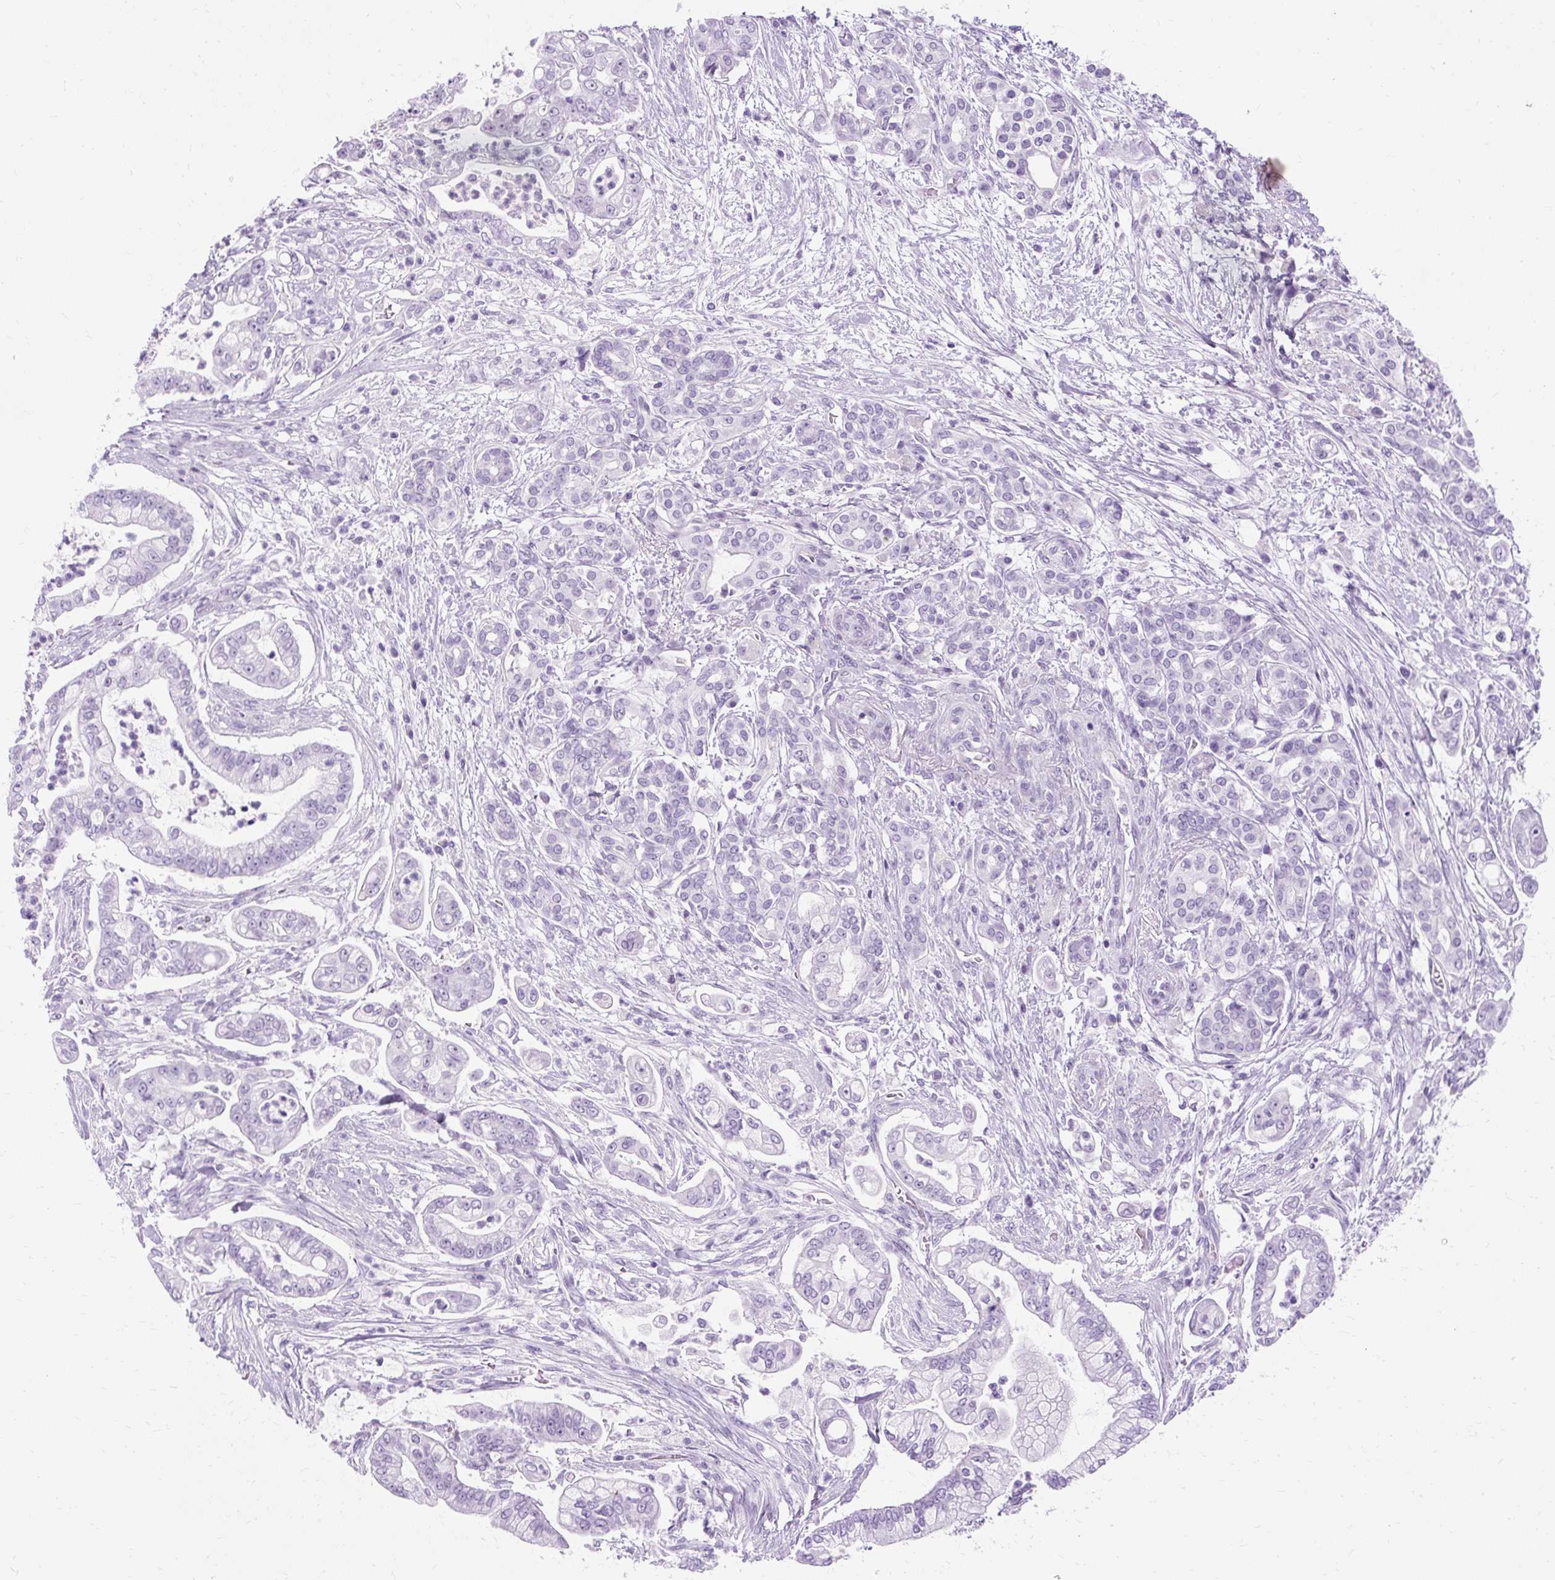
{"staining": {"intensity": "negative", "quantity": "none", "location": "none"}, "tissue": "pancreatic cancer", "cell_type": "Tumor cells", "image_type": "cancer", "snomed": [{"axis": "morphology", "description": "Adenocarcinoma, NOS"}, {"axis": "topography", "description": "Pancreas"}], "caption": "An IHC image of pancreatic cancer (adenocarcinoma) is shown. There is no staining in tumor cells of pancreatic cancer (adenocarcinoma).", "gene": "TMEM89", "patient": {"sex": "female", "age": 69}}